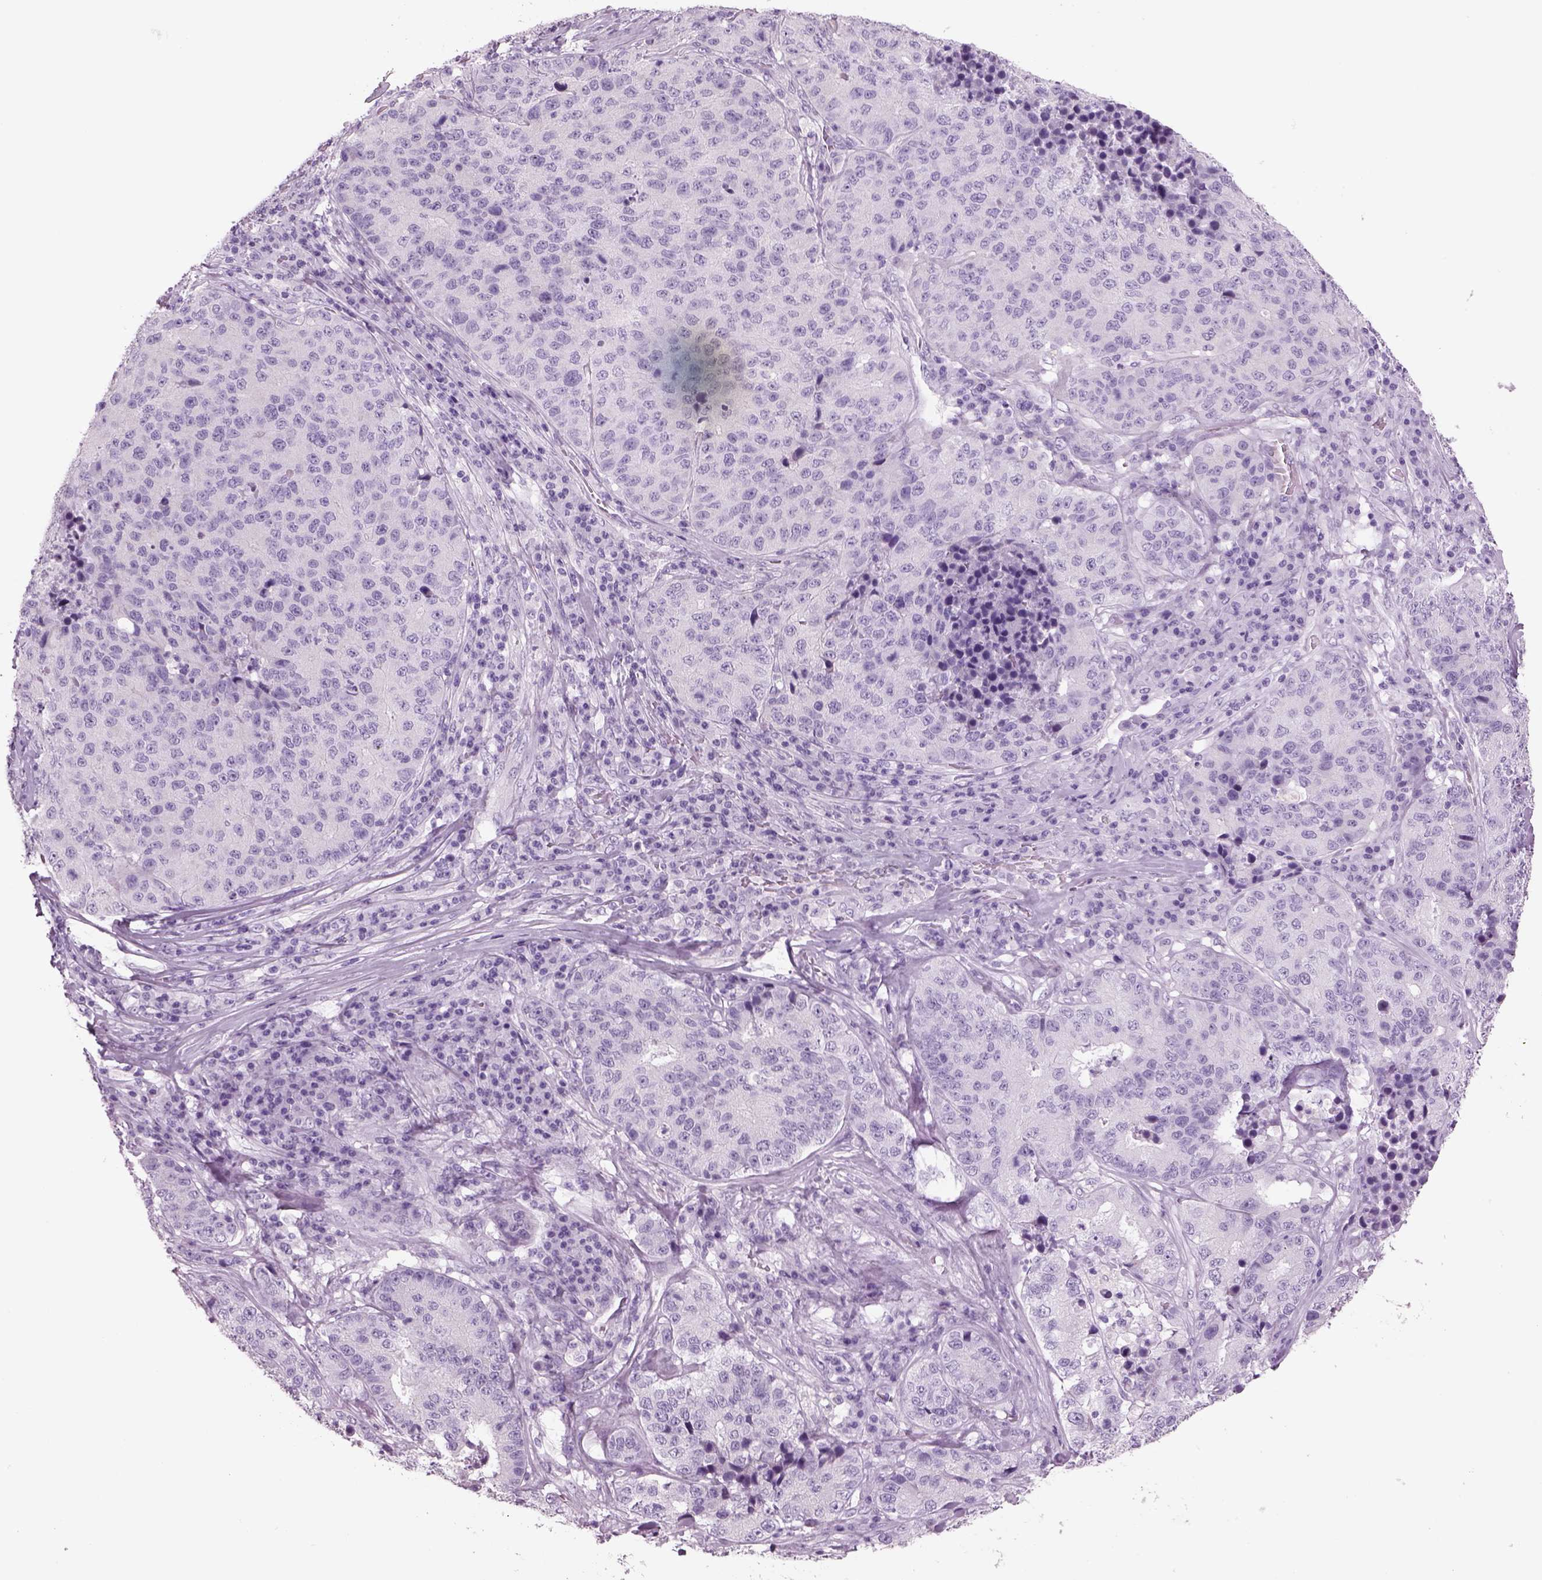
{"staining": {"intensity": "negative", "quantity": "none", "location": "none"}, "tissue": "stomach cancer", "cell_type": "Tumor cells", "image_type": "cancer", "snomed": [{"axis": "morphology", "description": "Adenocarcinoma, NOS"}, {"axis": "topography", "description": "Stomach"}], "caption": "DAB immunohistochemical staining of human stomach cancer (adenocarcinoma) reveals no significant positivity in tumor cells.", "gene": "RHO", "patient": {"sex": "male", "age": 71}}